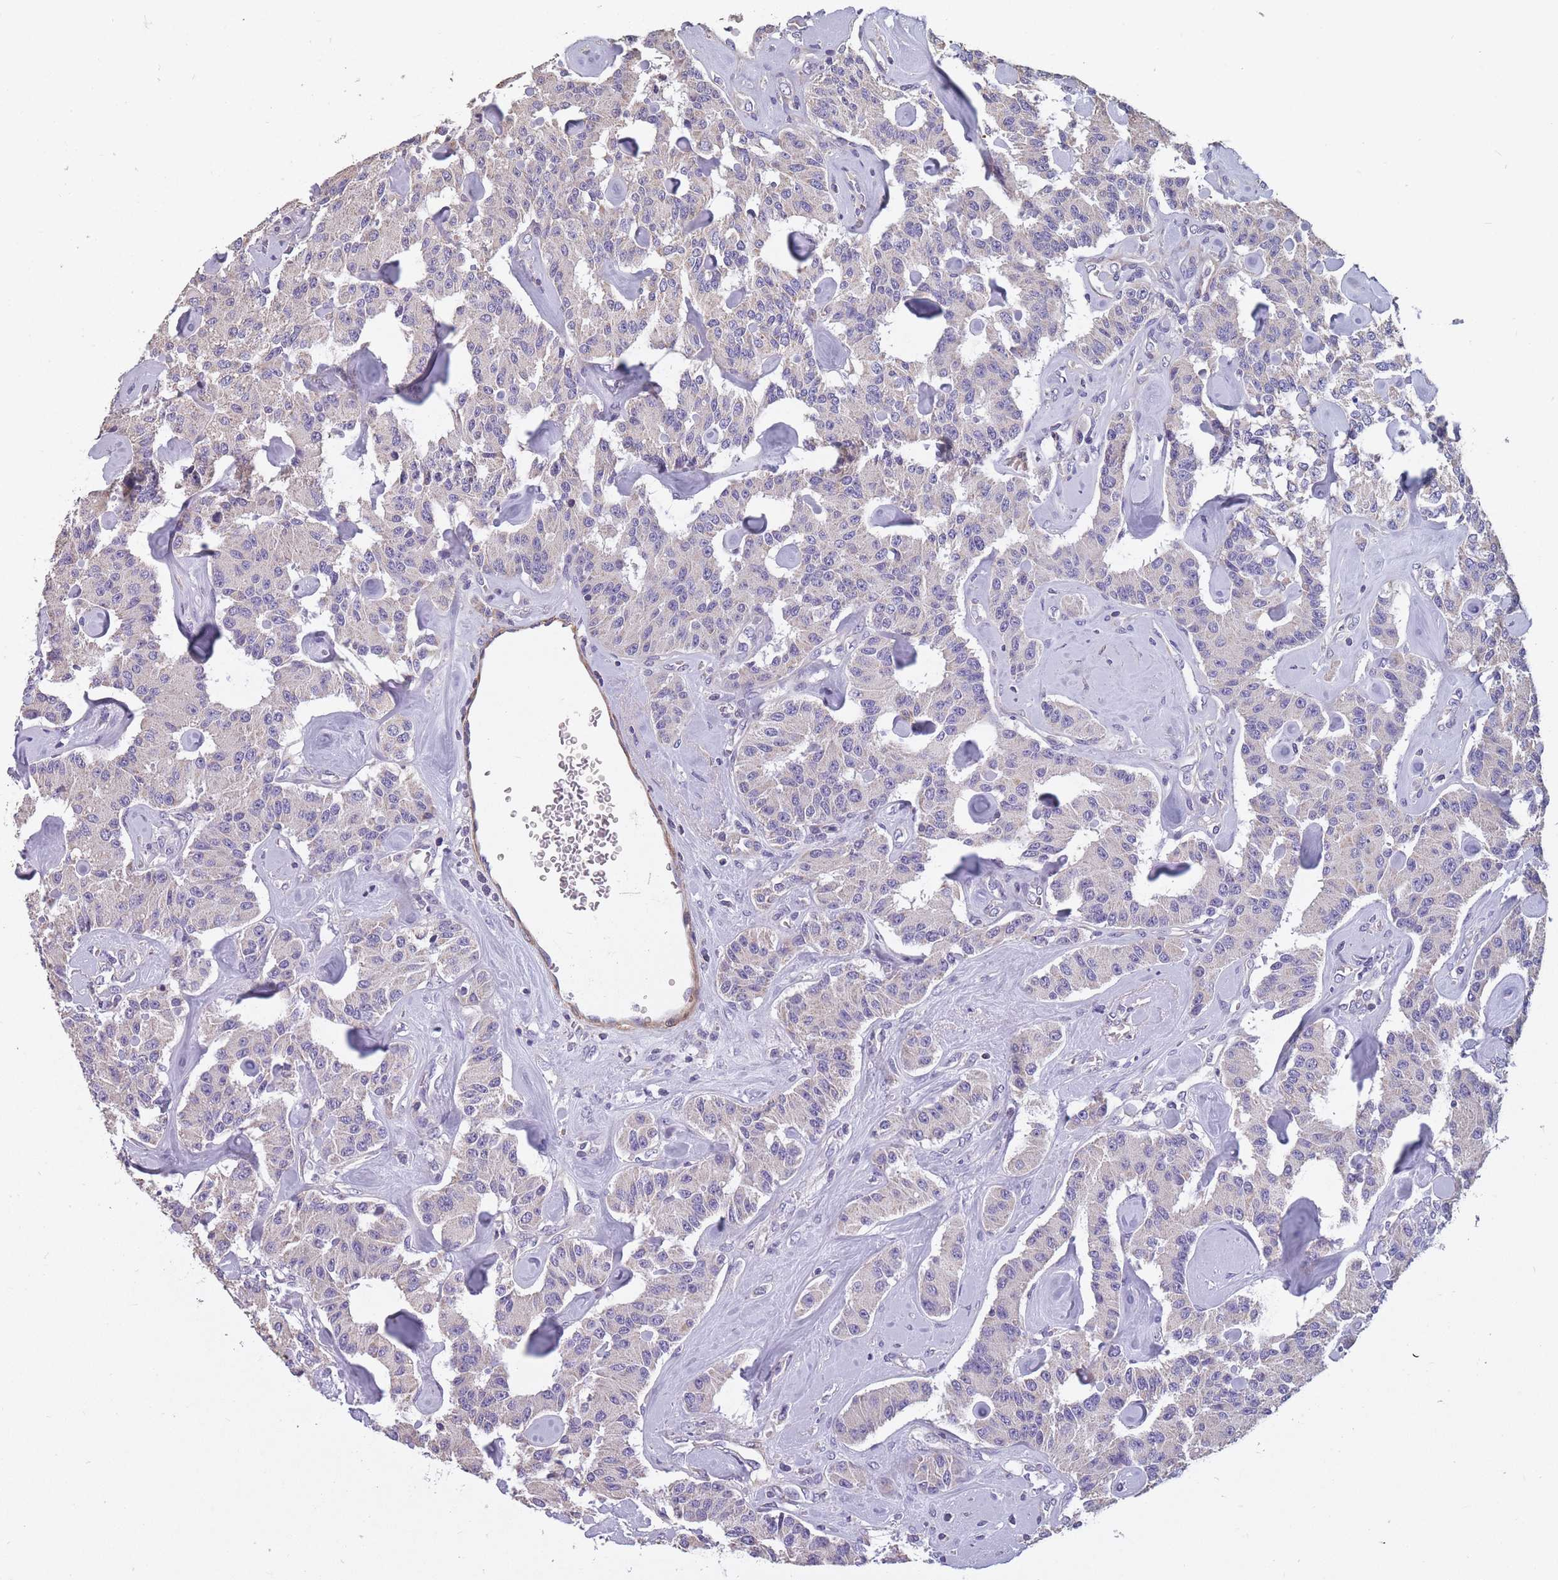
{"staining": {"intensity": "negative", "quantity": "none", "location": "none"}, "tissue": "carcinoid", "cell_type": "Tumor cells", "image_type": "cancer", "snomed": [{"axis": "morphology", "description": "Carcinoid, malignant, NOS"}, {"axis": "topography", "description": "Pancreas"}], "caption": "A micrograph of carcinoid stained for a protein reveals no brown staining in tumor cells. The staining is performed using DAB (3,3'-diaminobenzidine) brown chromogen with nuclei counter-stained in using hematoxylin.", "gene": "TOMM40L", "patient": {"sex": "male", "age": 41}}